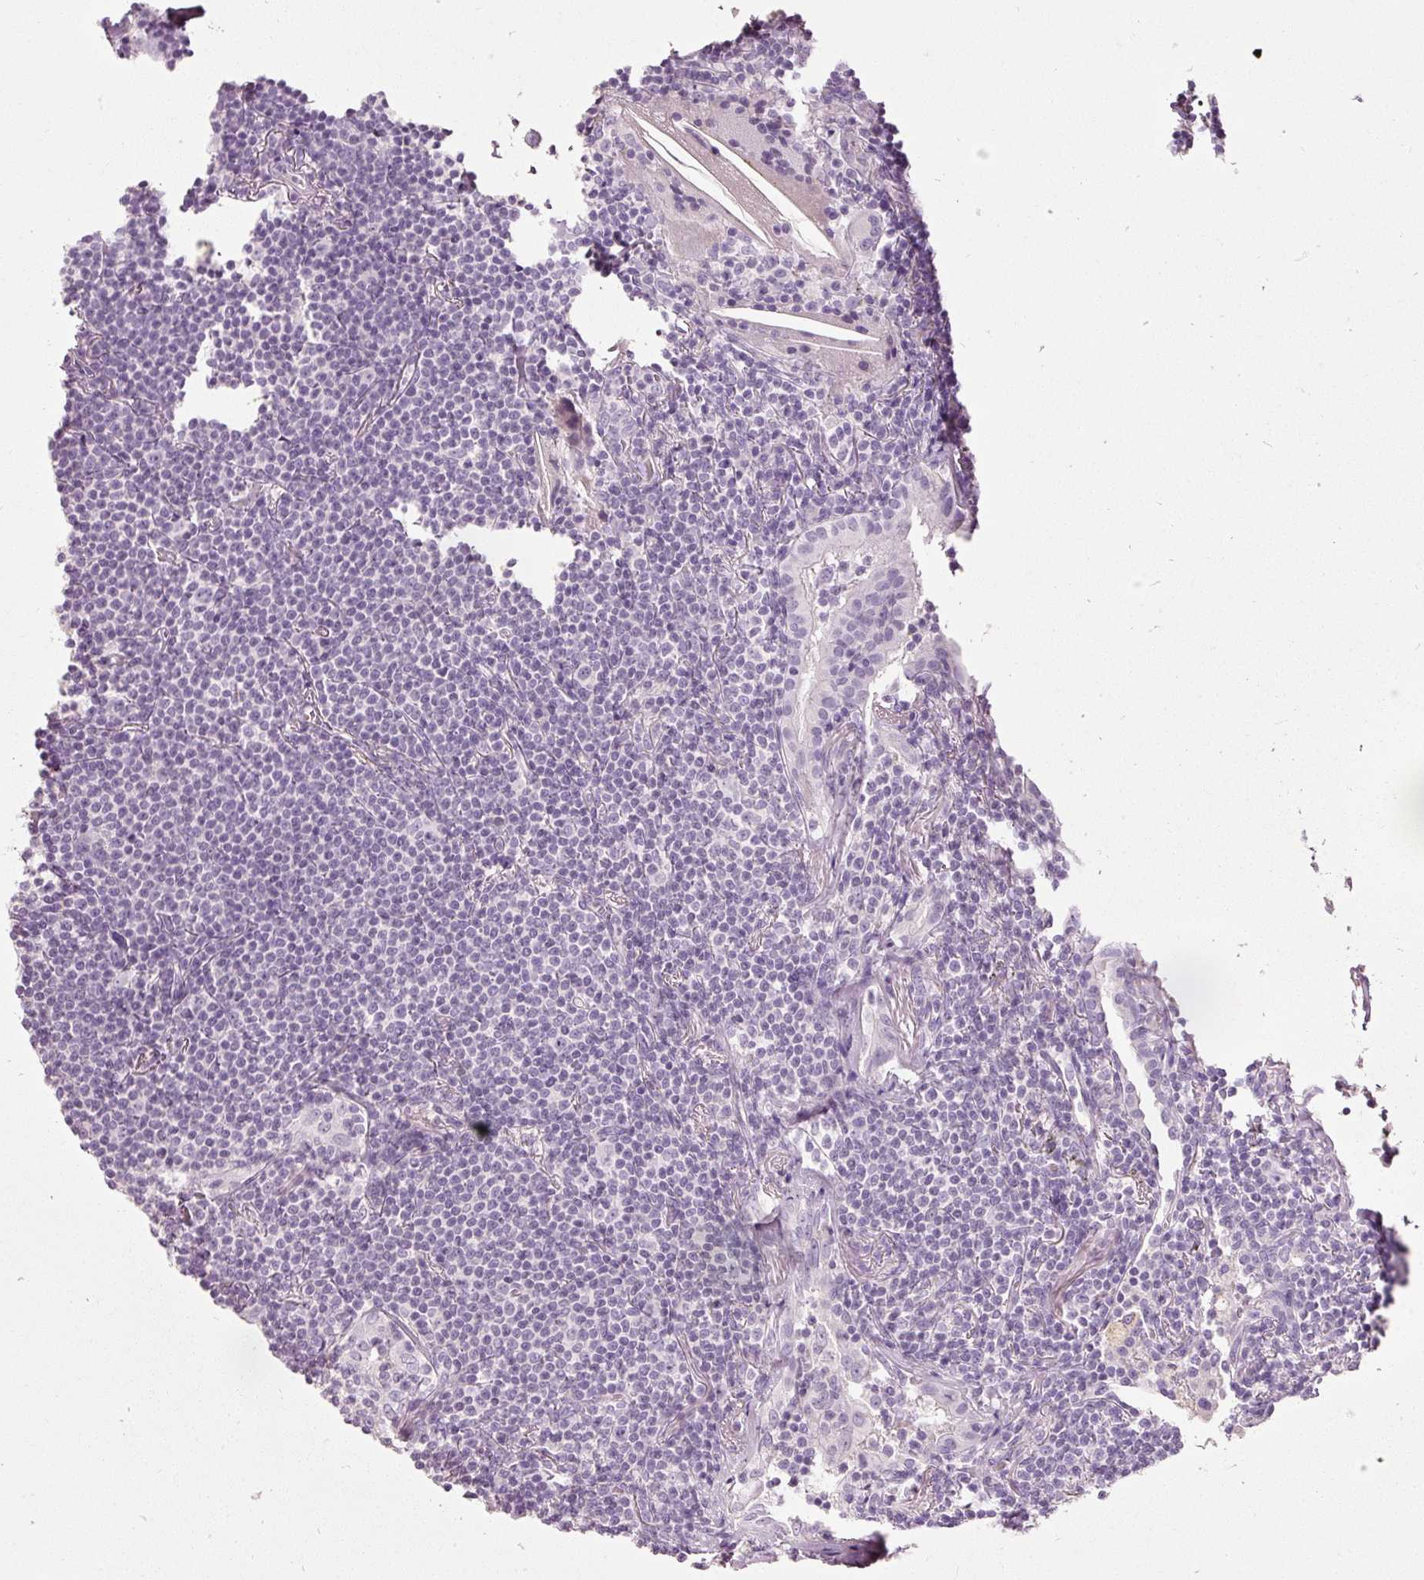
{"staining": {"intensity": "negative", "quantity": "none", "location": "none"}, "tissue": "lymphoma", "cell_type": "Tumor cells", "image_type": "cancer", "snomed": [{"axis": "morphology", "description": "Malignant lymphoma, non-Hodgkin's type, Low grade"}, {"axis": "topography", "description": "Lung"}], "caption": "Human lymphoma stained for a protein using IHC demonstrates no staining in tumor cells.", "gene": "MUC5AC", "patient": {"sex": "female", "age": 71}}